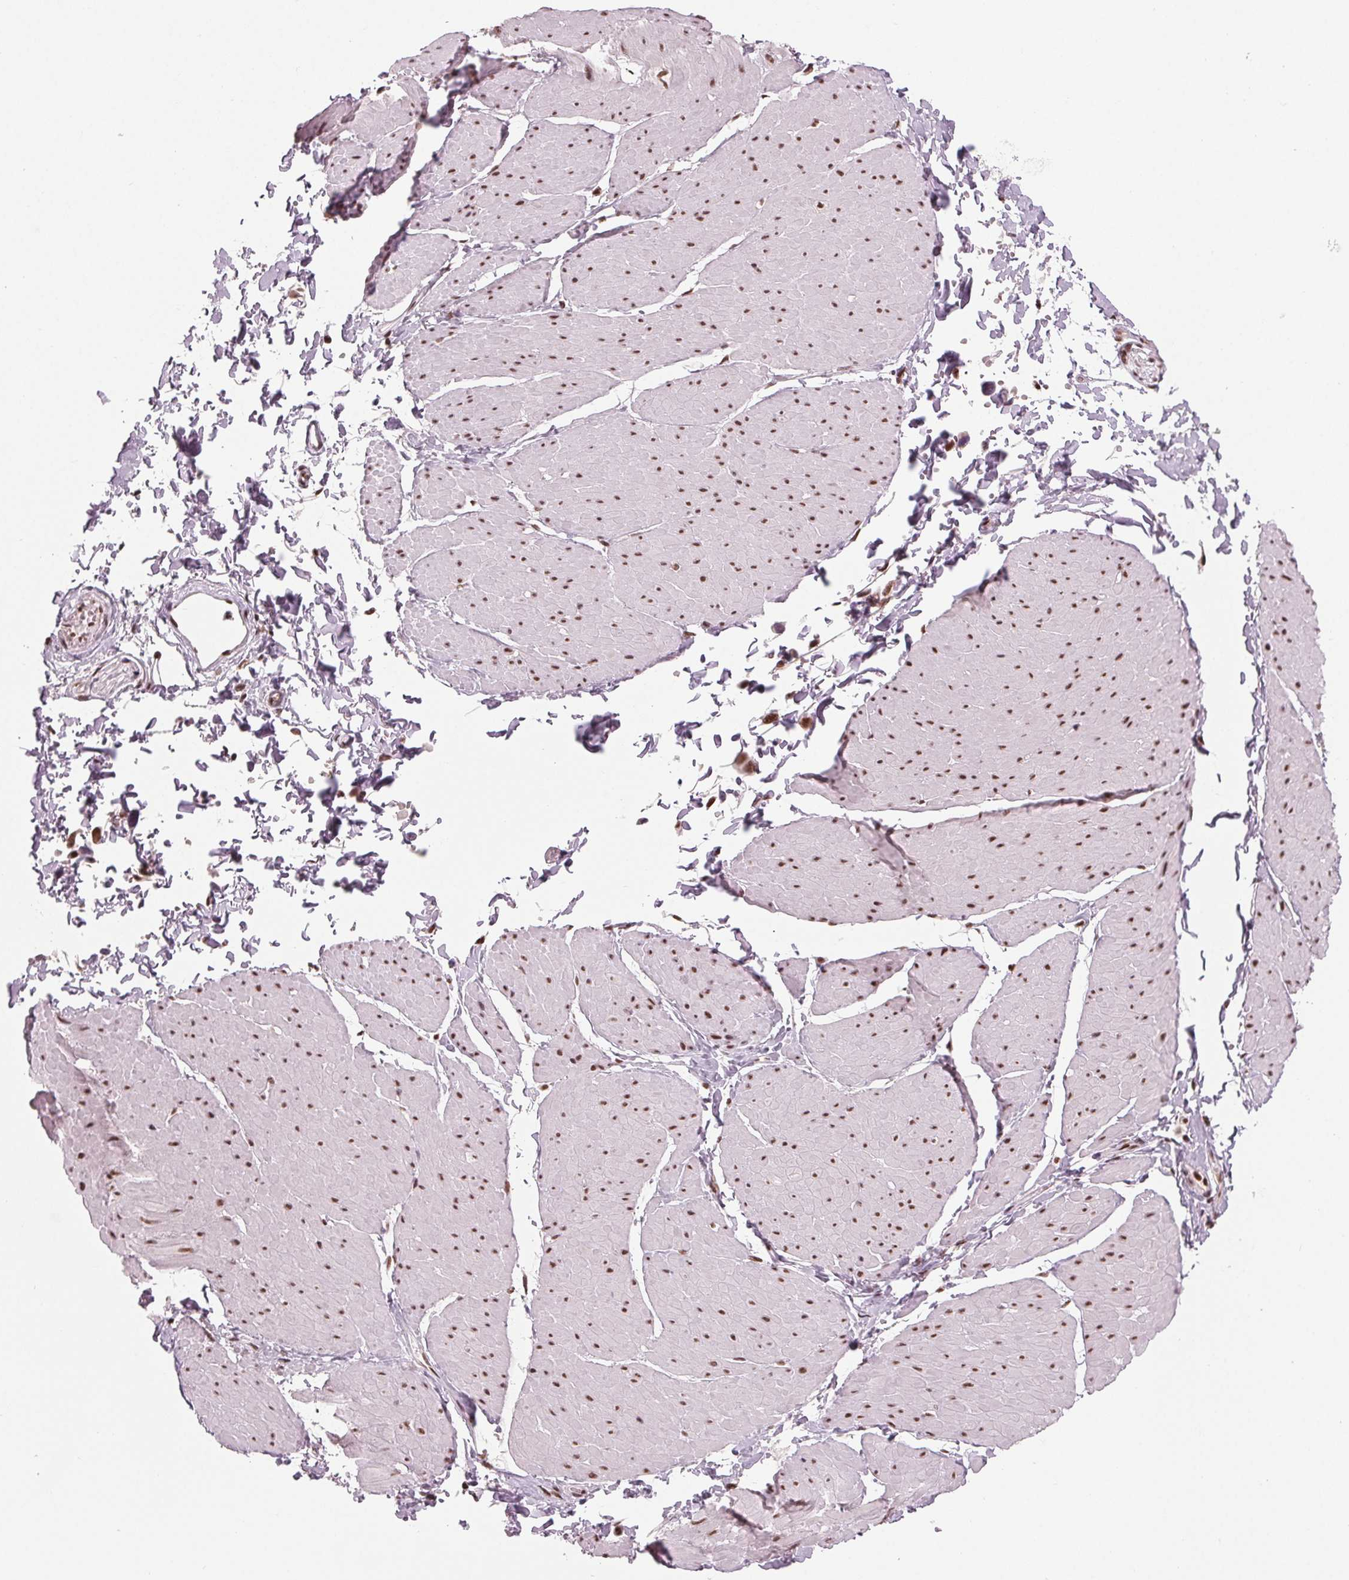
{"staining": {"intensity": "moderate", "quantity": "<25%", "location": "nuclear"}, "tissue": "adipose tissue", "cell_type": "Adipocytes", "image_type": "normal", "snomed": [{"axis": "morphology", "description": "Normal tissue, NOS"}, {"axis": "topography", "description": "Smooth muscle"}, {"axis": "topography", "description": "Peripheral nerve tissue"}], "caption": "The immunohistochemical stain shows moderate nuclear staining in adipocytes of benign adipose tissue. (brown staining indicates protein expression, while blue staining denotes nuclei).", "gene": "LSM2", "patient": {"sex": "male", "age": 58}}